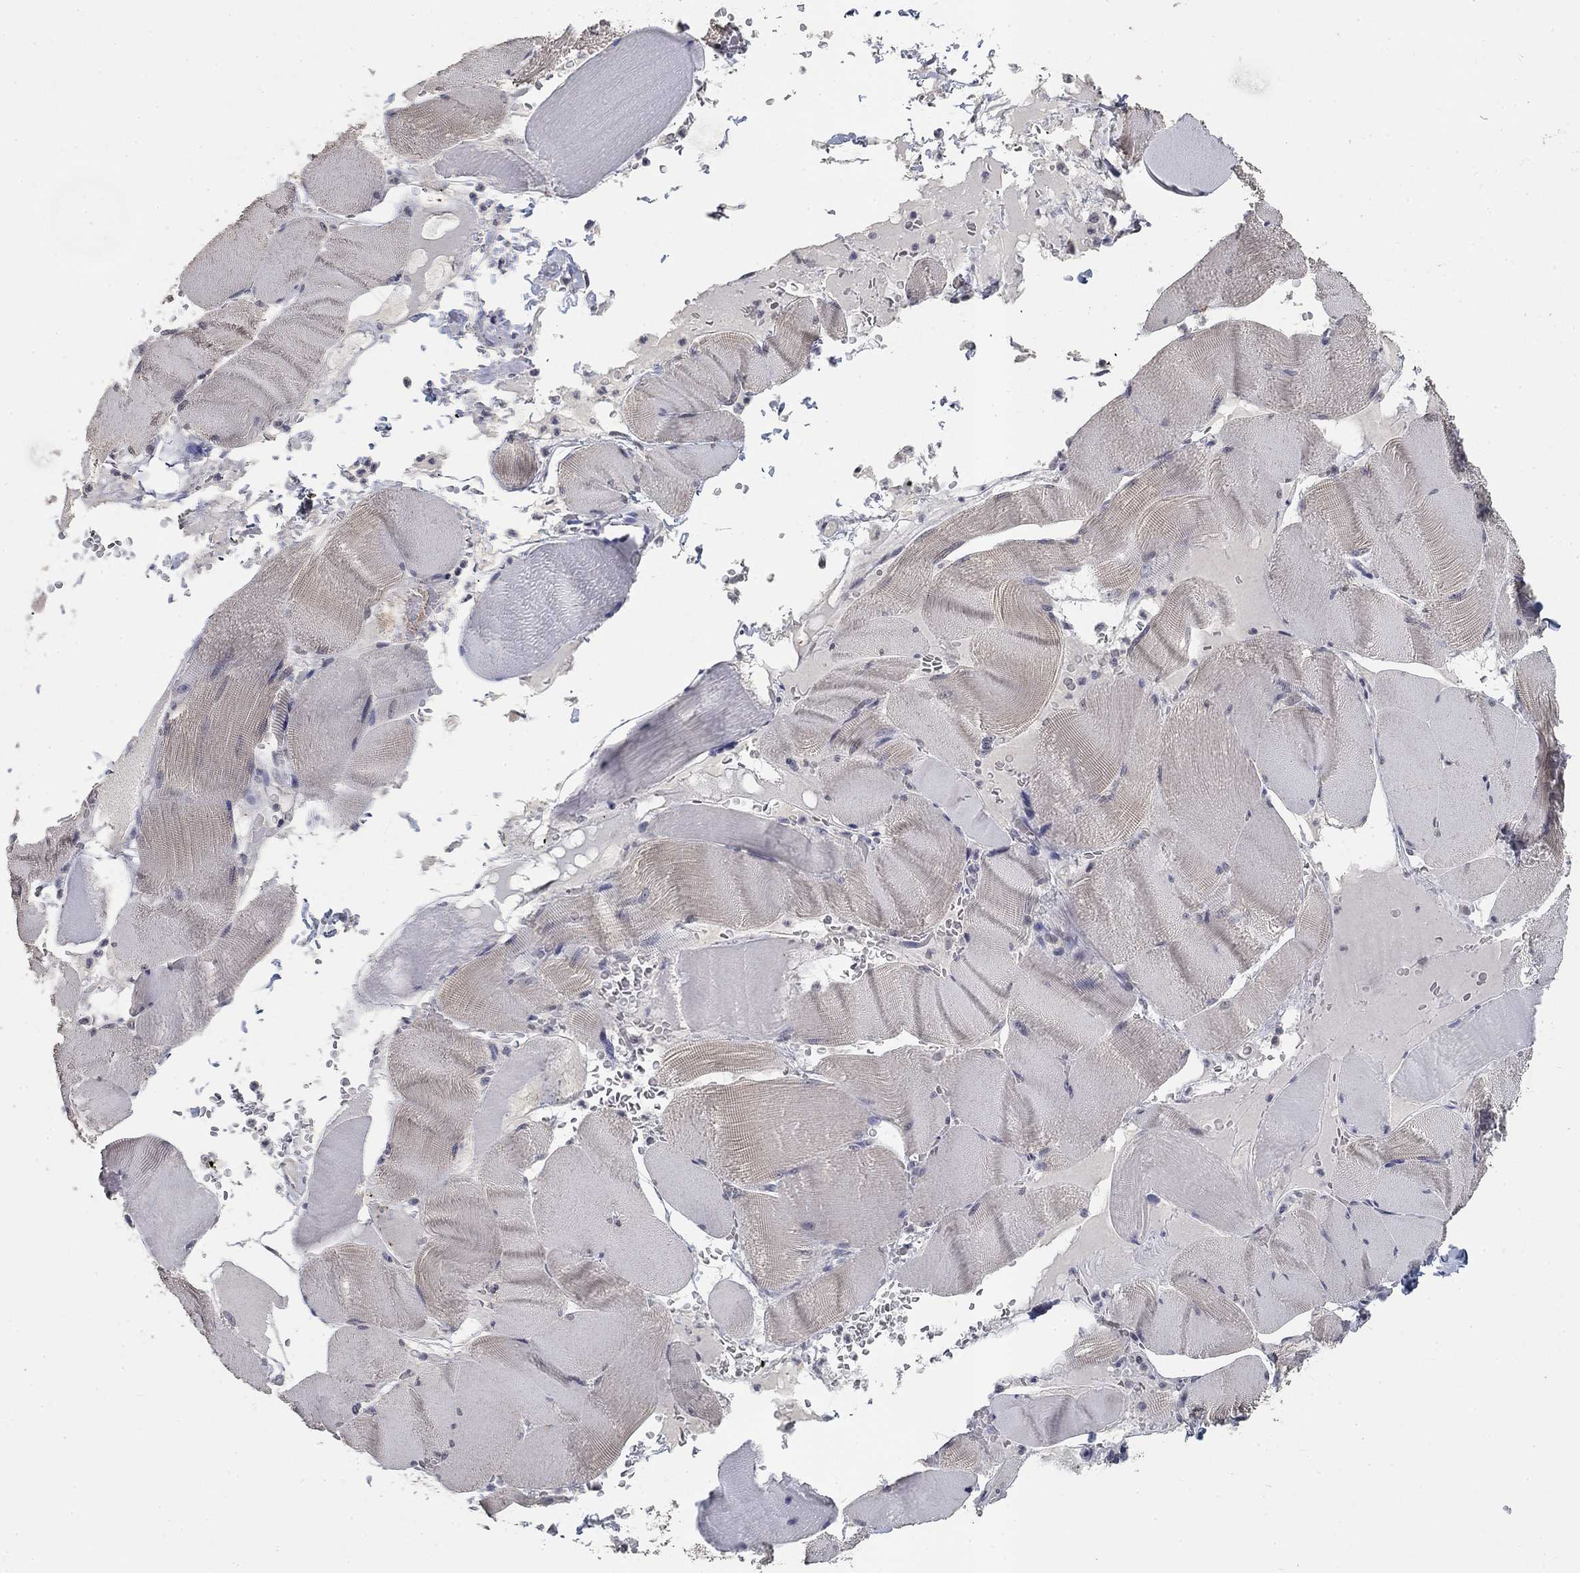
{"staining": {"intensity": "negative", "quantity": "none", "location": "none"}, "tissue": "skeletal muscle", "cell_type": "Myocytes", "image_type": "normal", "snomed": [{"axis": "morphology", "description": "Normal tissue, NOS"}, {"axis": "topography", "description": "Skeletal muscle"}], "caption": "Human skeletal muscle stained for a protein using immunohistochemistry (IHC) displays no expression in myocytes.", "gene": "SPATA33", "patient": {"sex": "male", "age": 56}}